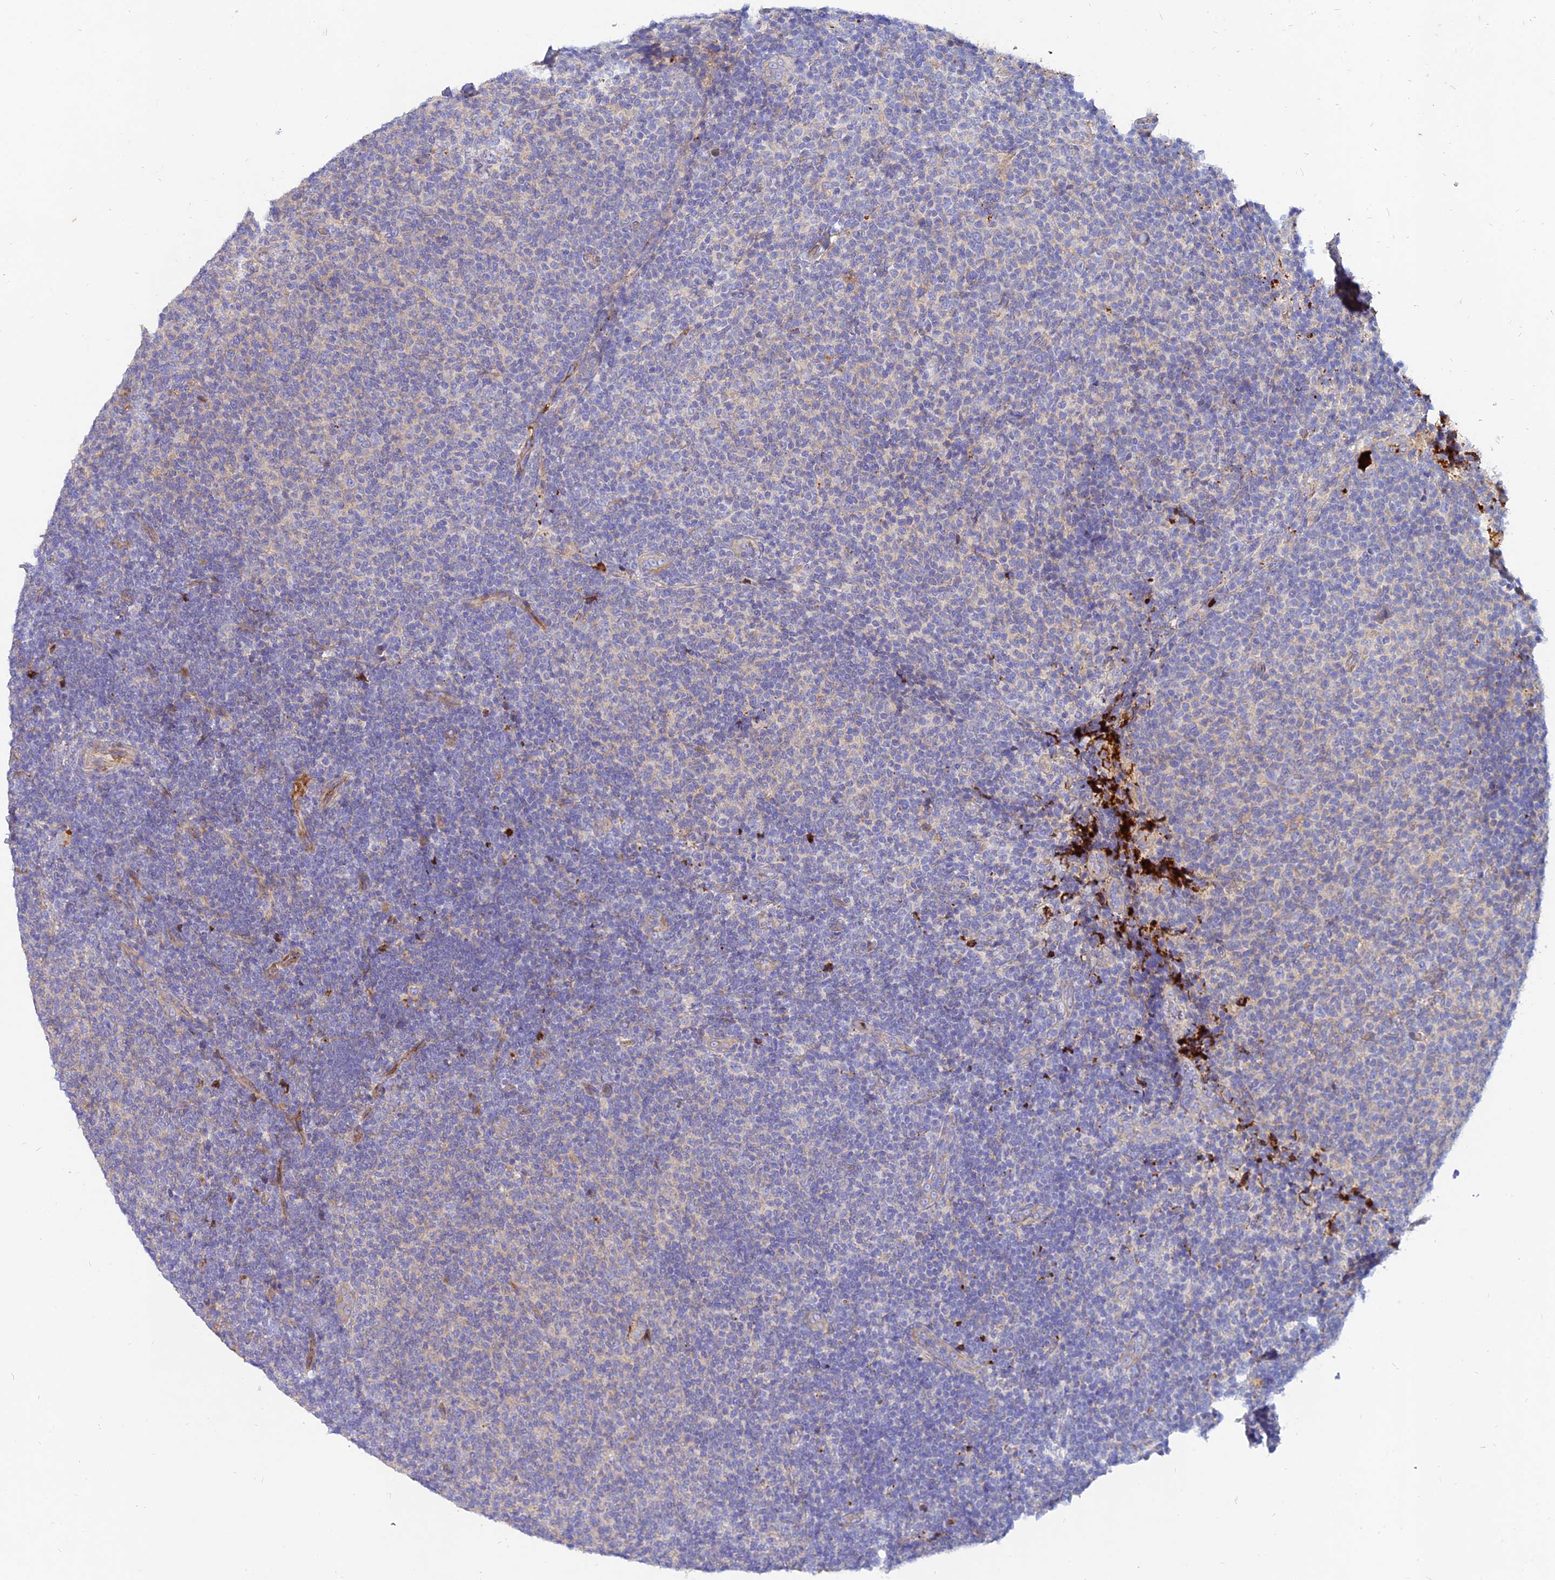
{"staining": {"intensity": "negative", "quantity": "none", "location": "none"}, "tissue": "lymphoma", "cell_type": "Tumor cells", "image_type": "cancer", "snomed": [{"axis": "morphology", "description": "Malignant lymphoma, non-Hodgkin's type, Low grade"}, {"axis": "topography", "description": "Lymph node"}], "caption": "Protein analysis of lymphoma demonstrates no significant staining in tumor cells.", "gene": "MROH1", "patient": {"sex": "male", "age": 66}}